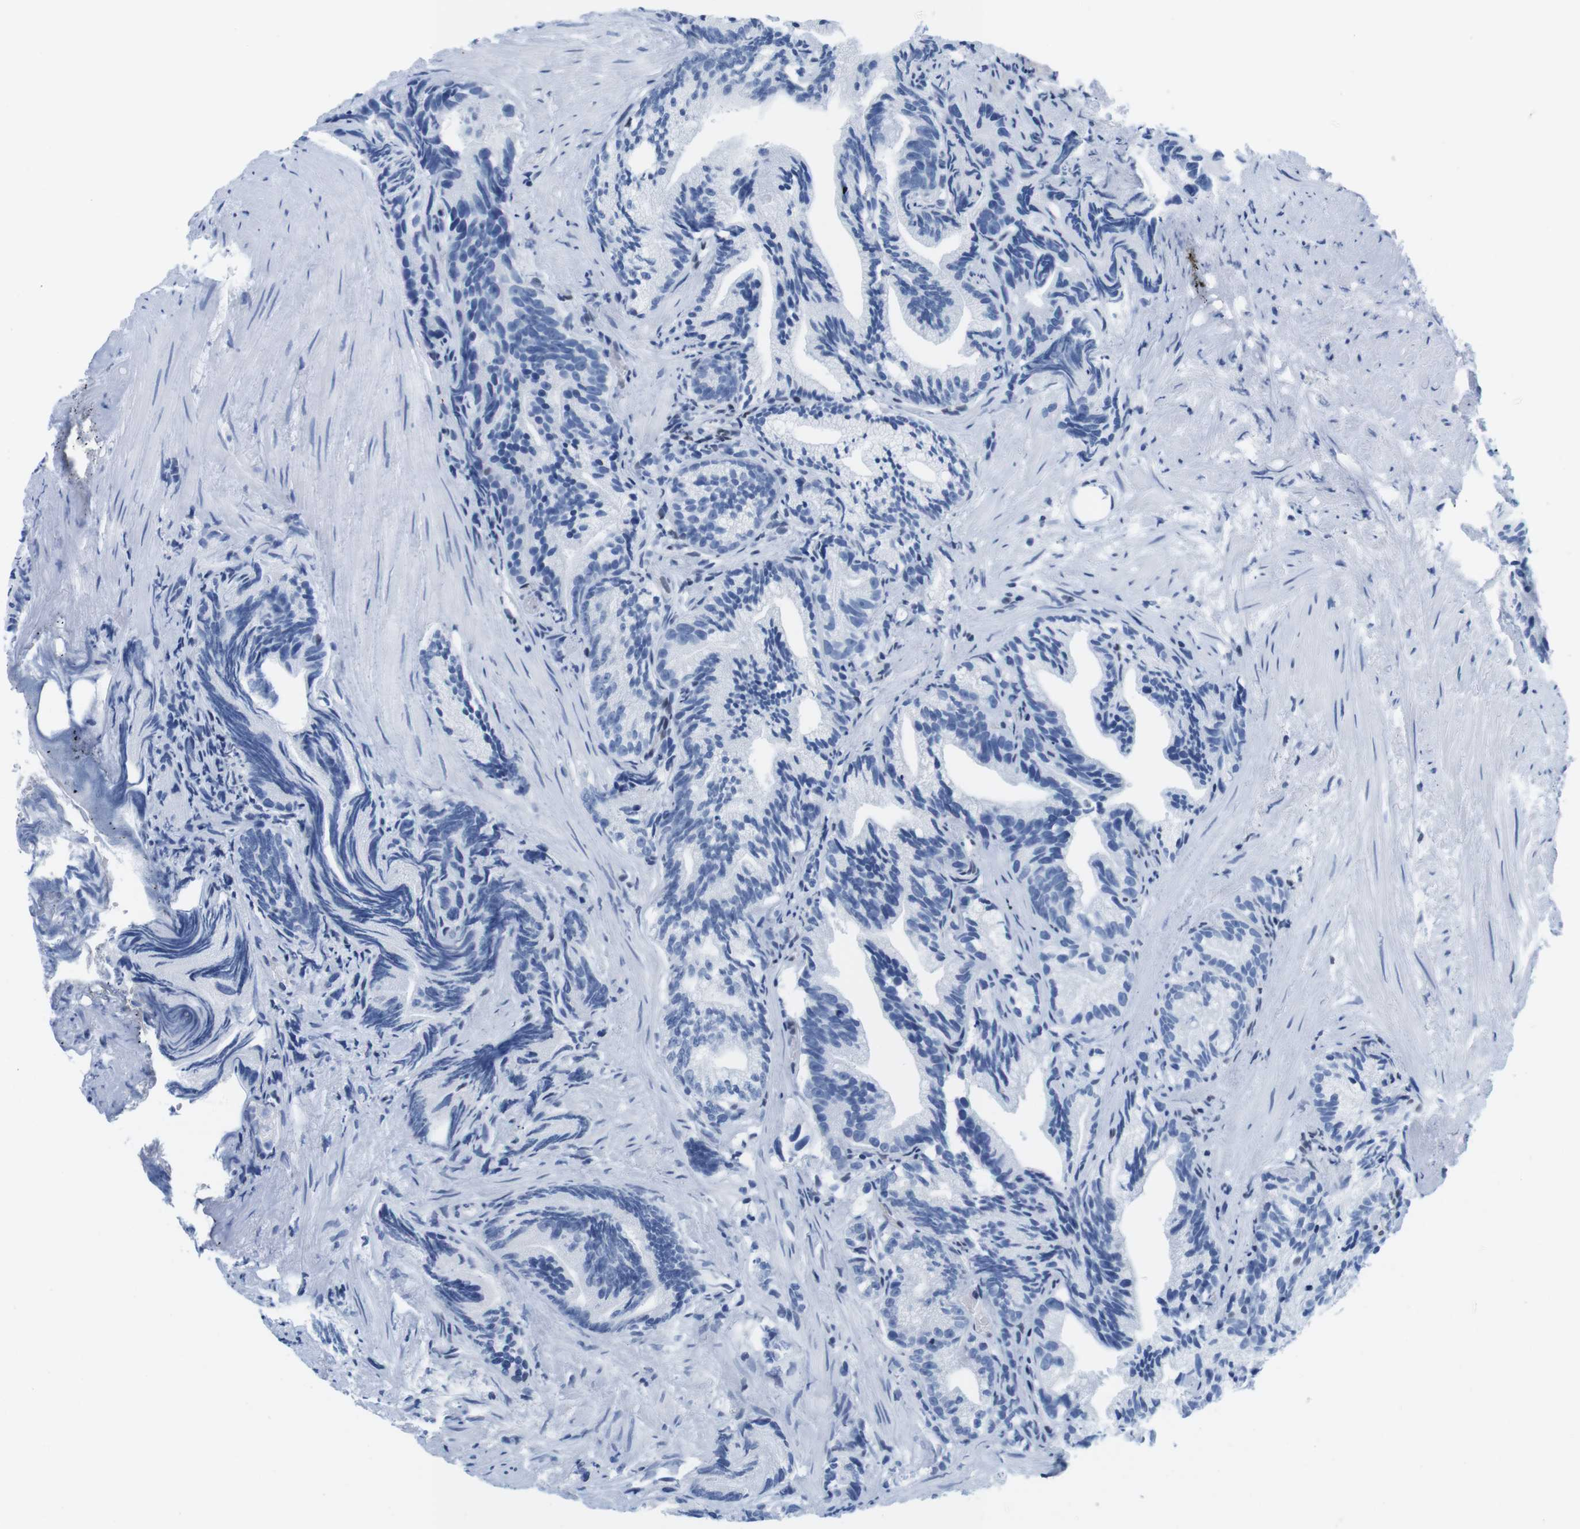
{"staining": {"intensity": "negative", "quantity": "none", "location": "none"}, "tissue": "prostate cancer", "cell_type": "Tumor cells", "image_type": "cancer", "snomed": [{"axis": "morphology", "description": "Adenocarcinoma, Low grade"}, {"axis": "topography", "description": "Prostate"}], "caption": "Protein analysis of prostate cancer displays no significant staining in tumor cells.", "gene": "IFI16", "patient": {"sex": "male", "age": 89}}